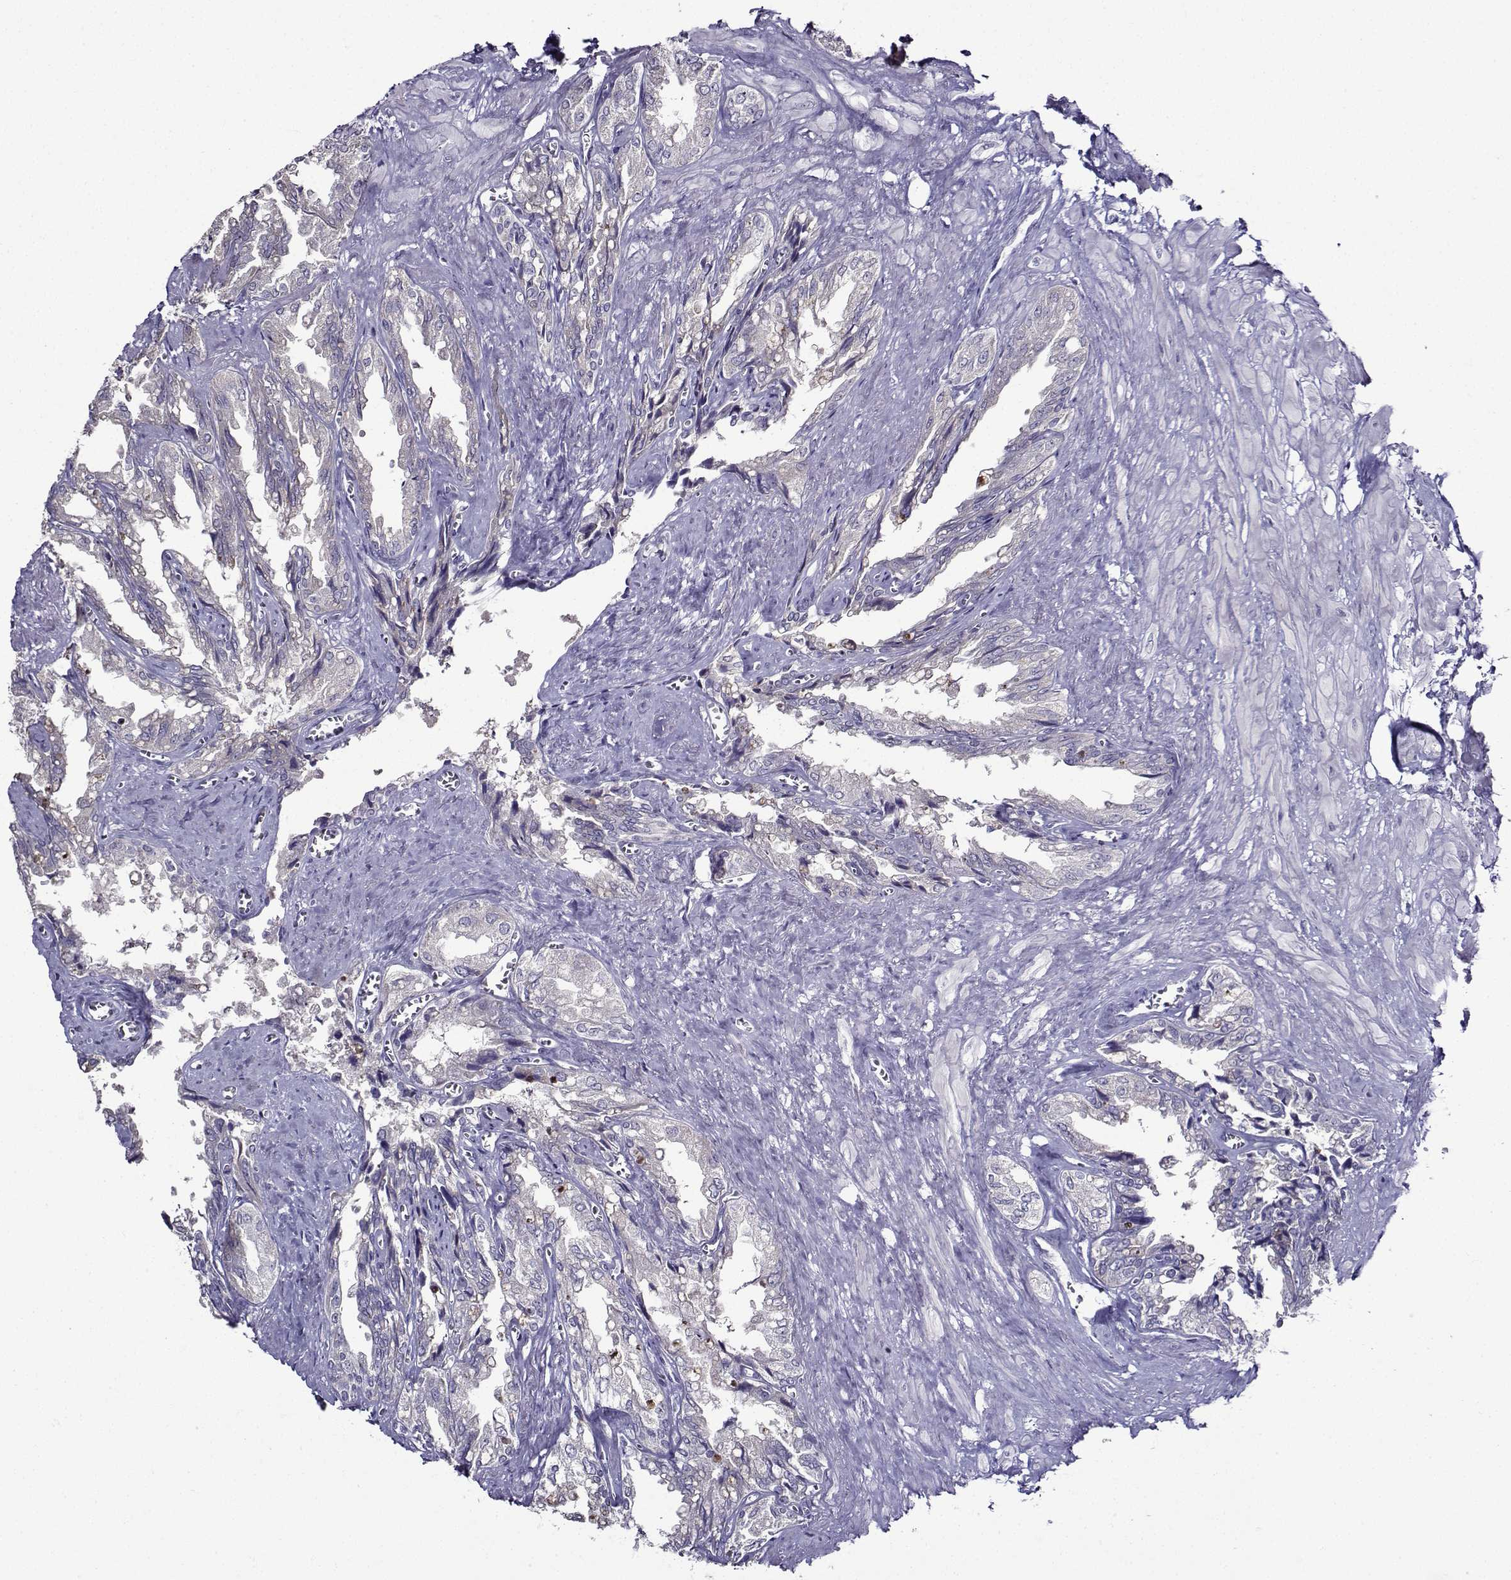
{"staining": {"intensity": "negative", "quantity": "none", "location": "none"}, "tissue": "seminal vesicle", "cell_type": "Glandular cells", "image_type": "normal", "snomed": [{"axis": "morphology", "description": "Normal tissue, NOS"}, {"axis": "topography", "description": "Seminal veicle"}], "caption": "The histopathology image demonstrates no staining of glandular cells in normal seminal vesicle.", "gene": "TMEM266", "patient": {"sex": "male", "age": 67}}